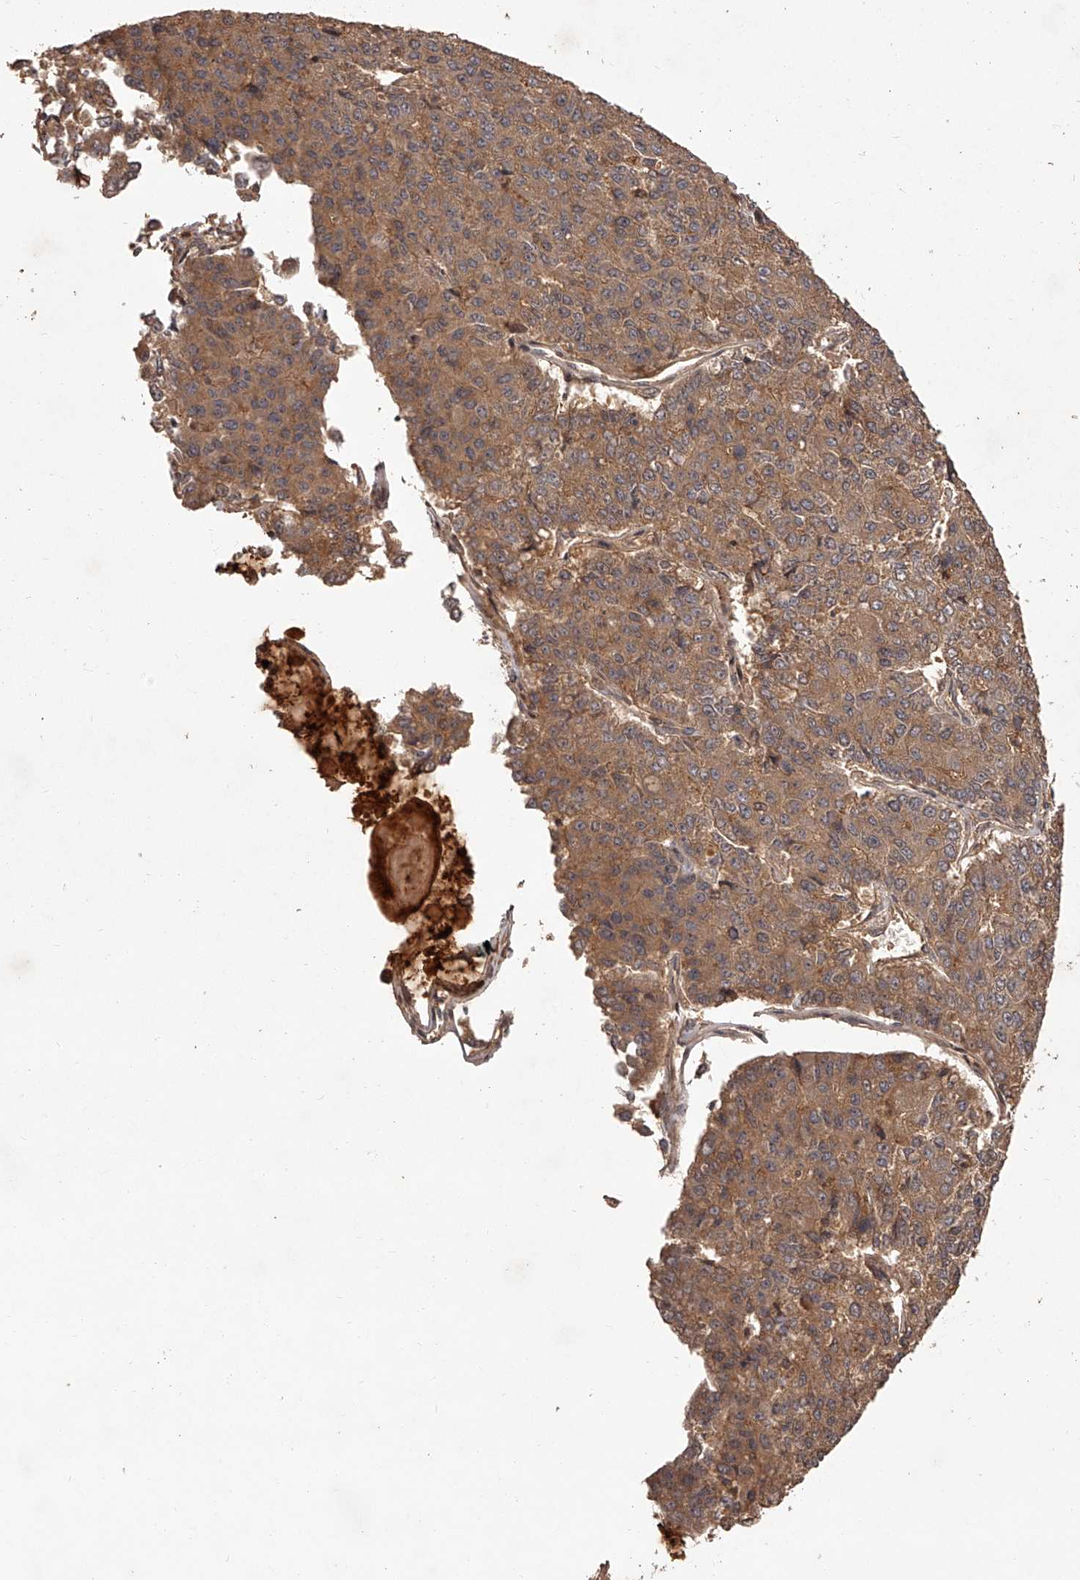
{"staining": {"intensity": "moderate", "quantity": "25%-75%", "location": "cytoplasmic/membranous"}, "tissue": "pancreatic cancer", "cell_type": "Tumor cells", "image_type": "cancer", "snomed": [{"axis": "morphology", "description": "Adenocarcinoma, NOS"}, {"axis": "topography", "description": "Pancreas"}], "caption": "The micrograph reveals staining of pancreatic cancer, revealing moderate cytoplasmic/membranous protein positivity (brown color) within tumor cells.", "gene": "CRYZL1", "patient": {"sex": "male", "age": 50}}